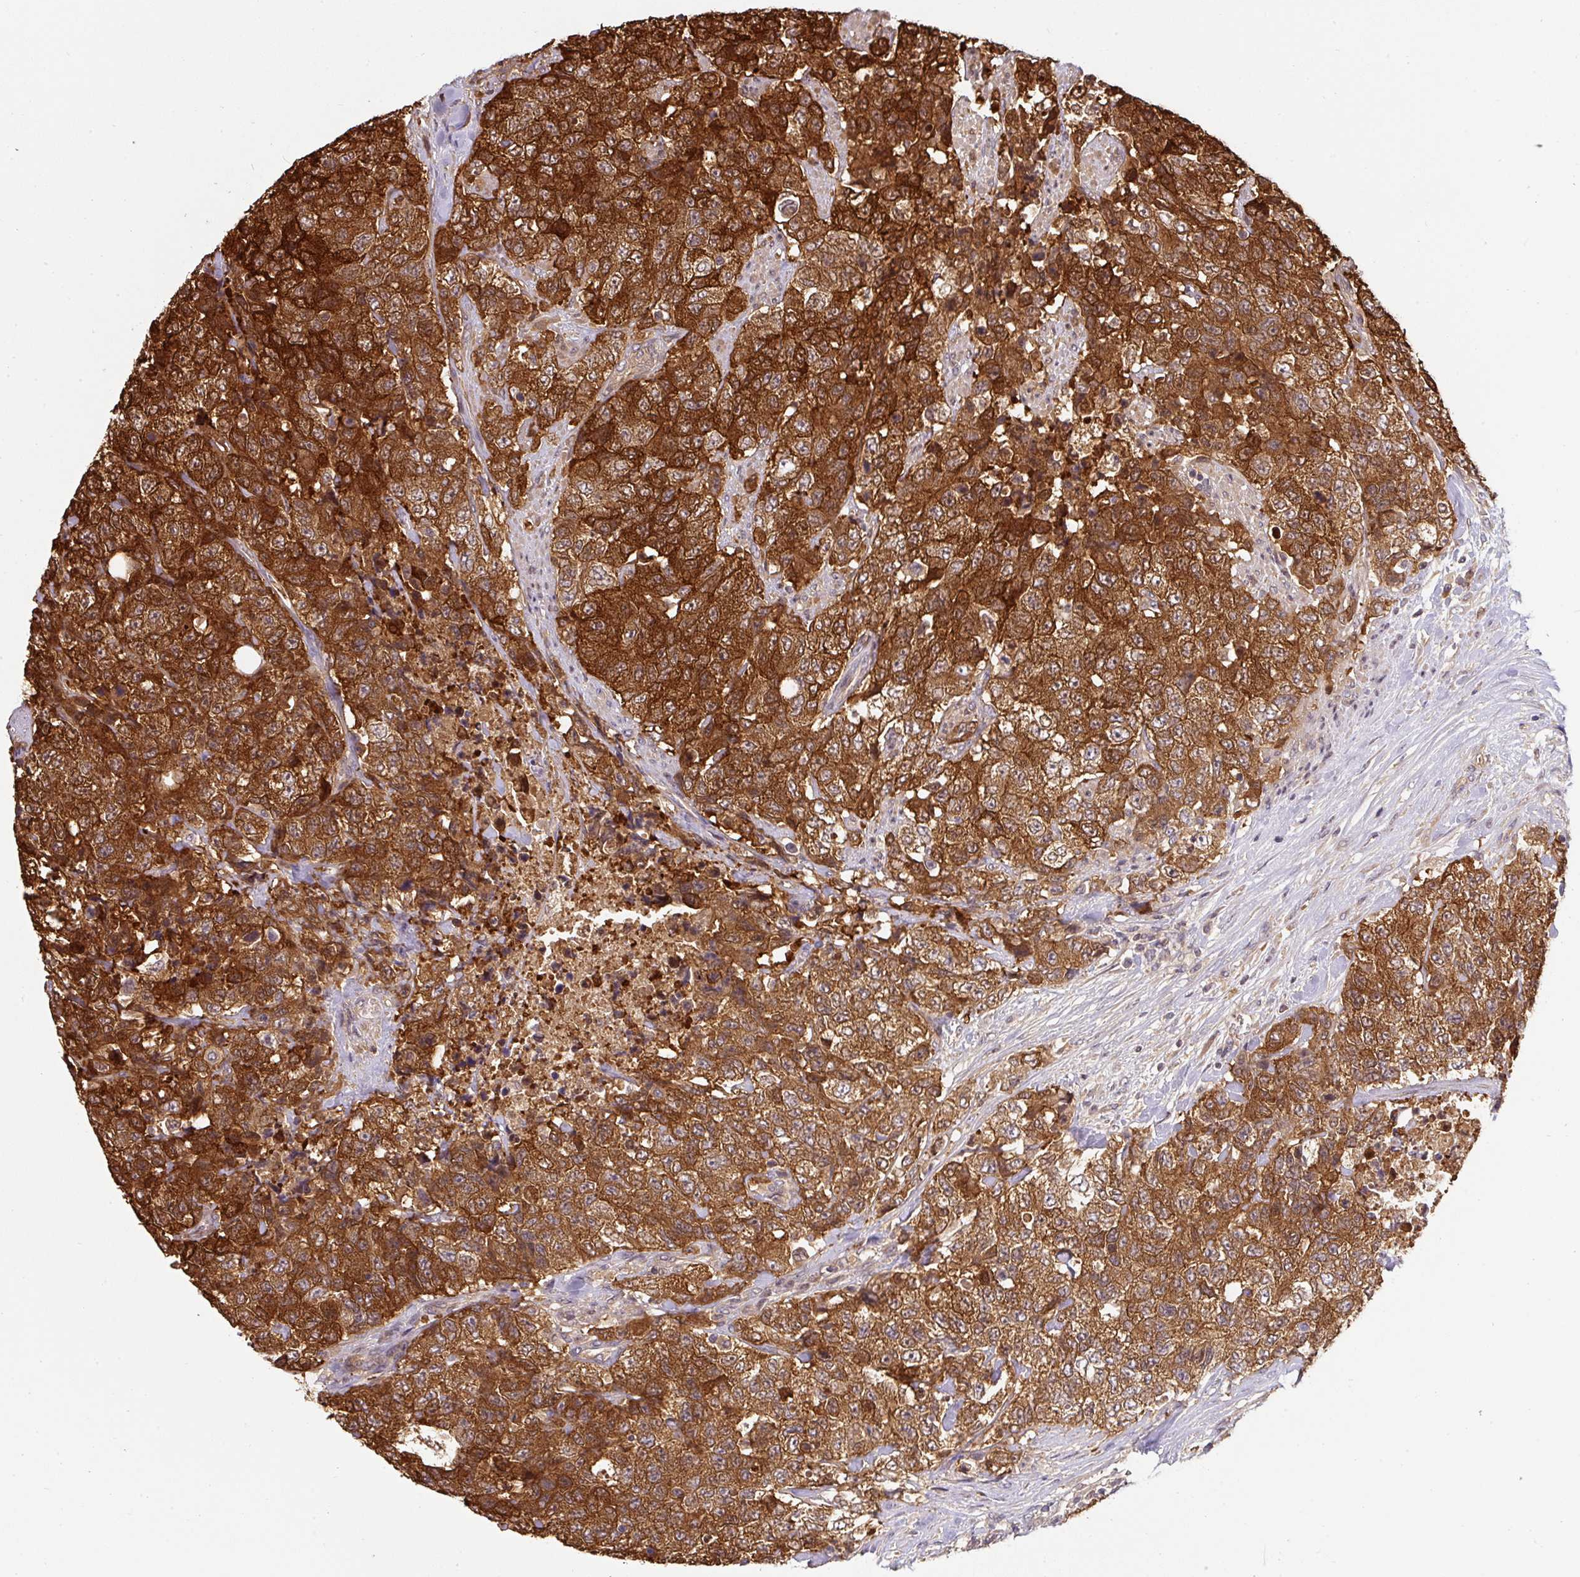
{"staining": {"intensity": "strong", "quantity": ">75%", "location": "cytoplasmic/membranous,nuclear"}, "tissue": "urothelial cancer", "cell_type": "Tumor cells", "image_type": "cancer", "snomed": [{"axis": "morphology", "description": "Urothelial carcinoma, High grade"}, {"axis": "topography", "description": "Urinary bladder"}], "caption": "A high-resolution histopathology image shows immunohistochemistry (IHC) staining of urothelial cancer, which demonstrates strong cytoplasmic/membranous and nuclear staining in about >75% of tumor cells.", "gene": "ST13", "patient": {"sex": "female", "age": 78}}